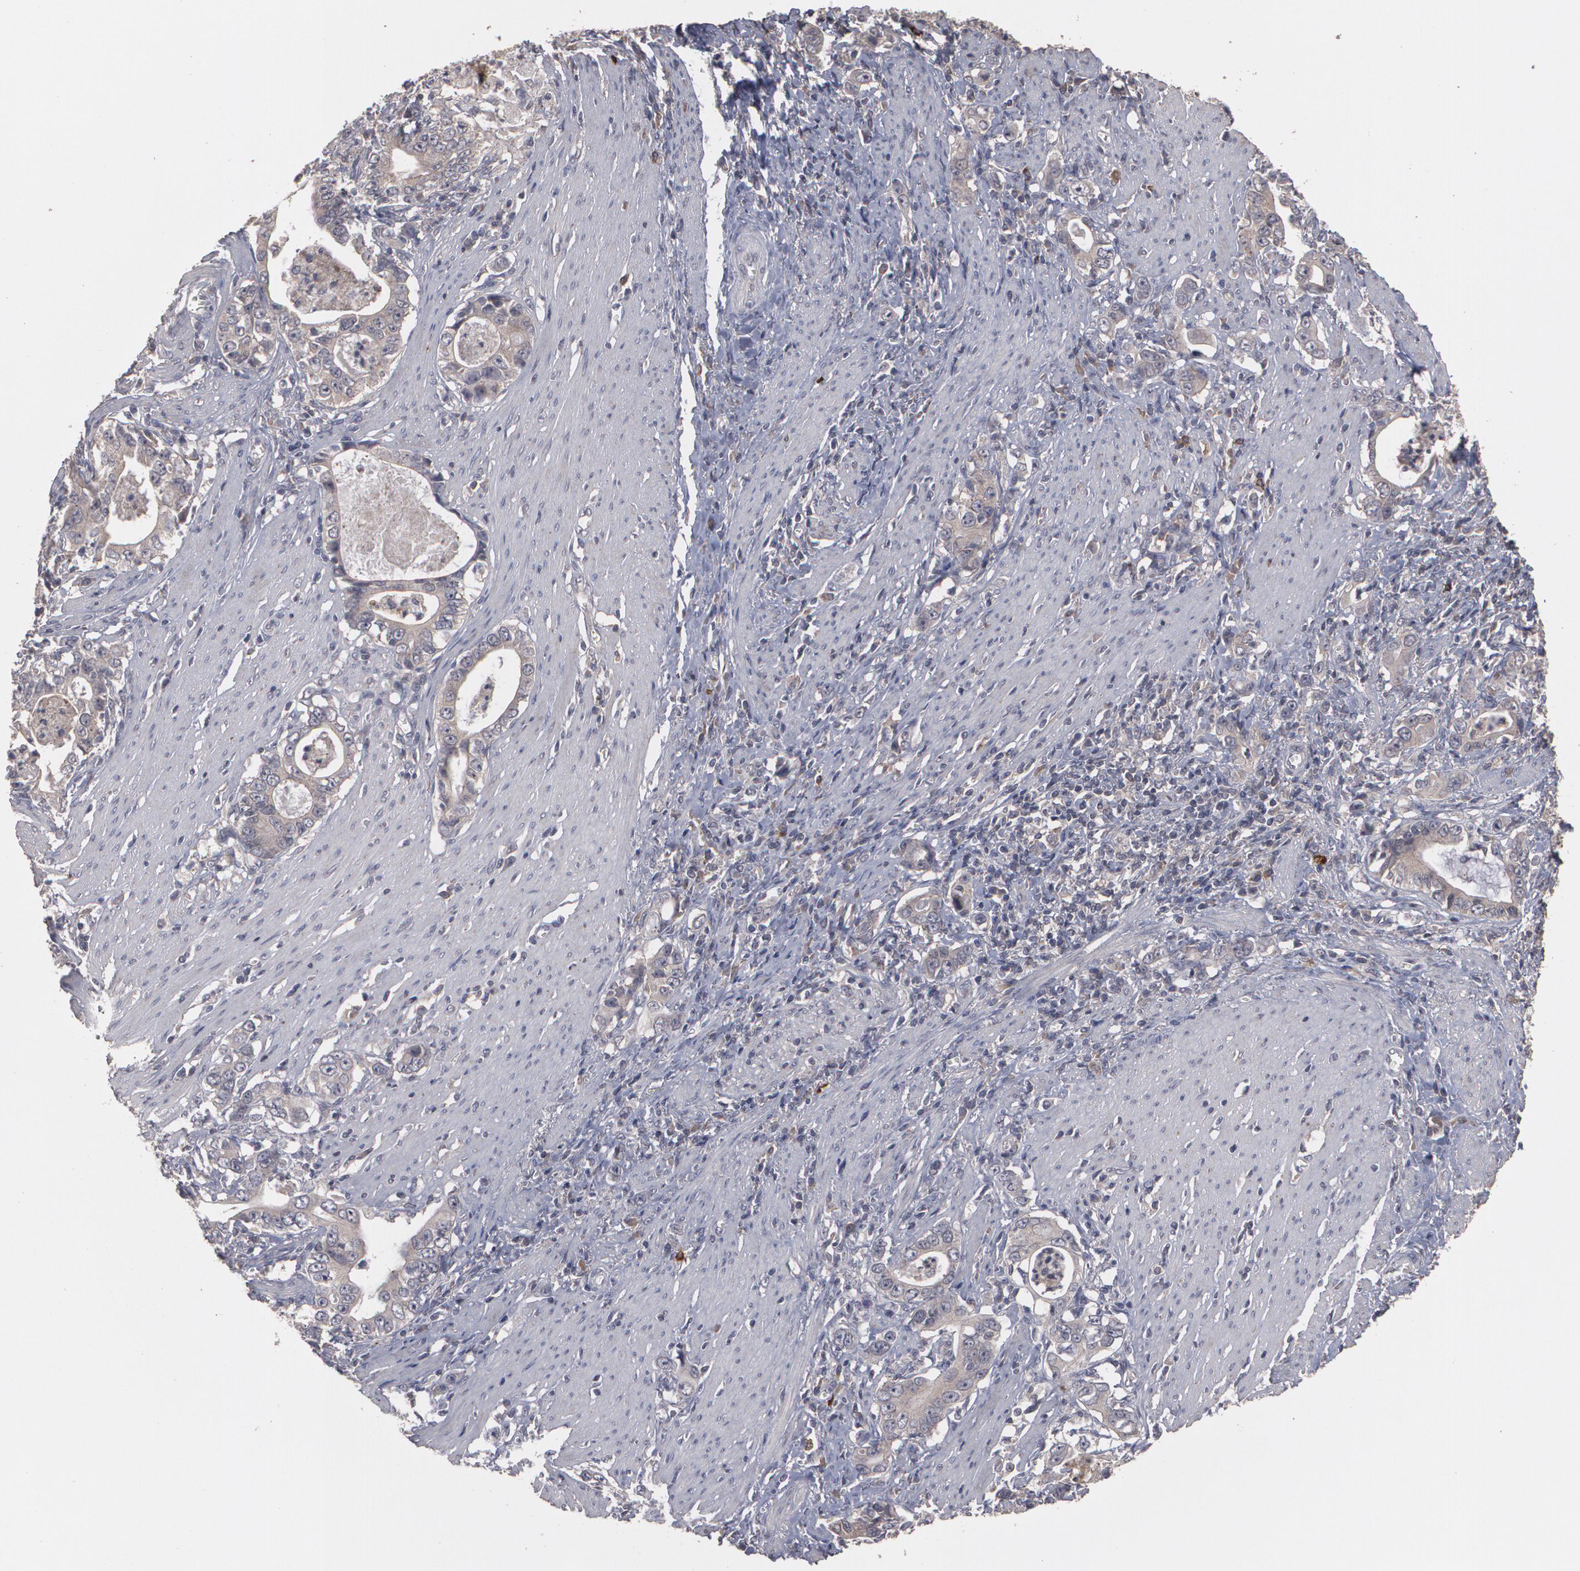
{"staining": {"intensity": "weak", "quantity": ">75%", "location": "cytoplasmic/membranous"}, "tissue": "stomach cancer", "cell_type": "Tumor cells", "image_type": "cancer", "snomed": [{"axis": "morphology", "description": "Adenocarcinoma, NOS"}, {"axis": "topography", "description": "Stomach, lower"}], "caption": "There is low levels of weak cytoplasmic/membranous staining in tumor cells of stomach cancer (adenocarcinoma), as demonstrated by immunohistochemical staining (brown color).", "gene": "ARF6", "patient": {"sex": "female", "age": 72}}